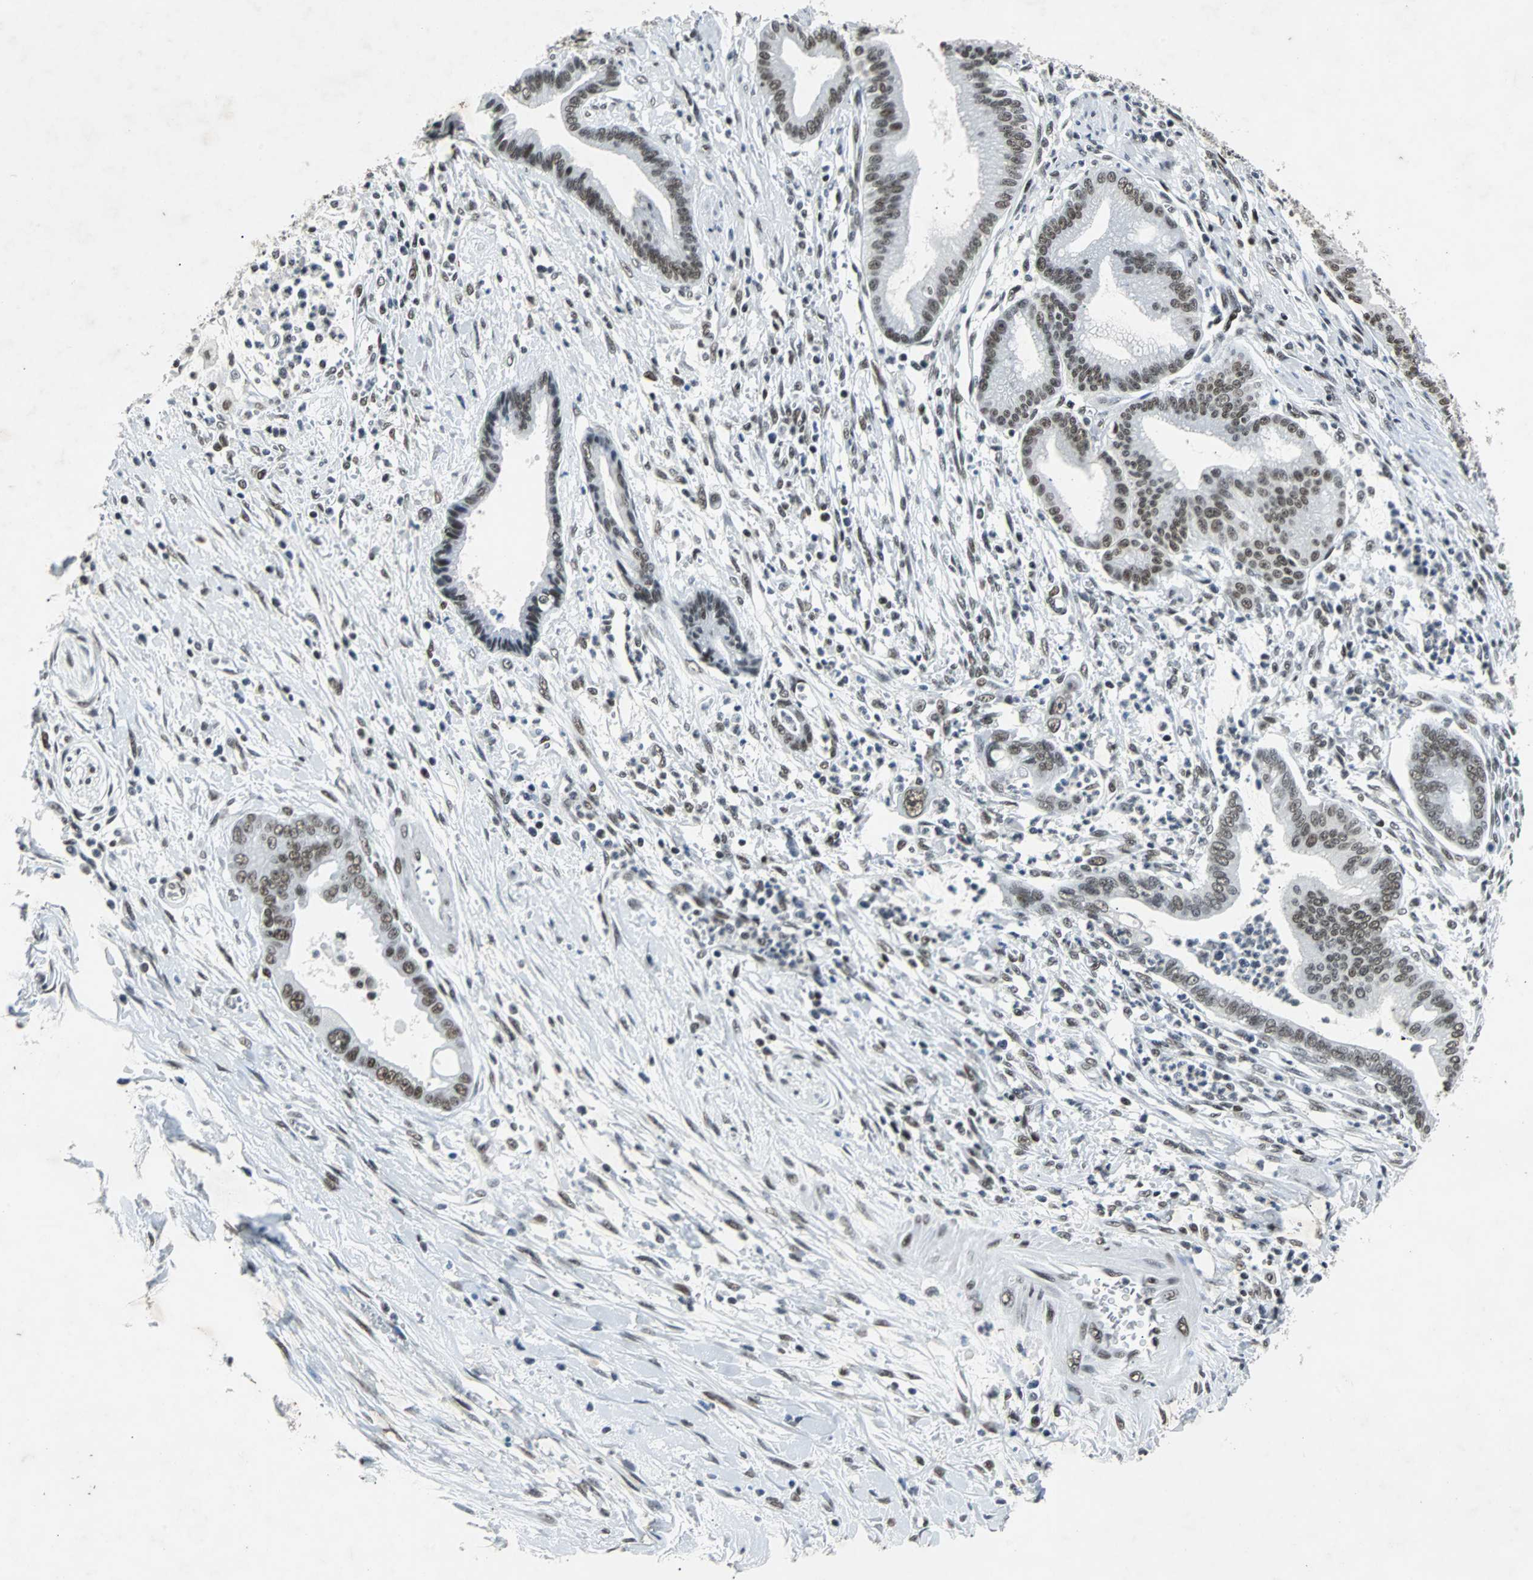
{"staining": {"intensity": "moderate", "quantity": ">75%", "location": "nuclear"}, "tissue": "pancreatic cancer", "cell_type": "Tumor cells", "image_type": "cancer", "snomed": [{"axis": "morphology", "description": "Adenocarcinoma, NOS"}, {"axis": "topography", "description": "Pancreas"}], "caption": "Pancreatic cancer (adenocarcinoma) stained with IHC demonstrates moderate nuclear positivity in about >75% of tumor cells.", "gene": "GATAD2A", "patient": {"sex": "male", "age": 59}}